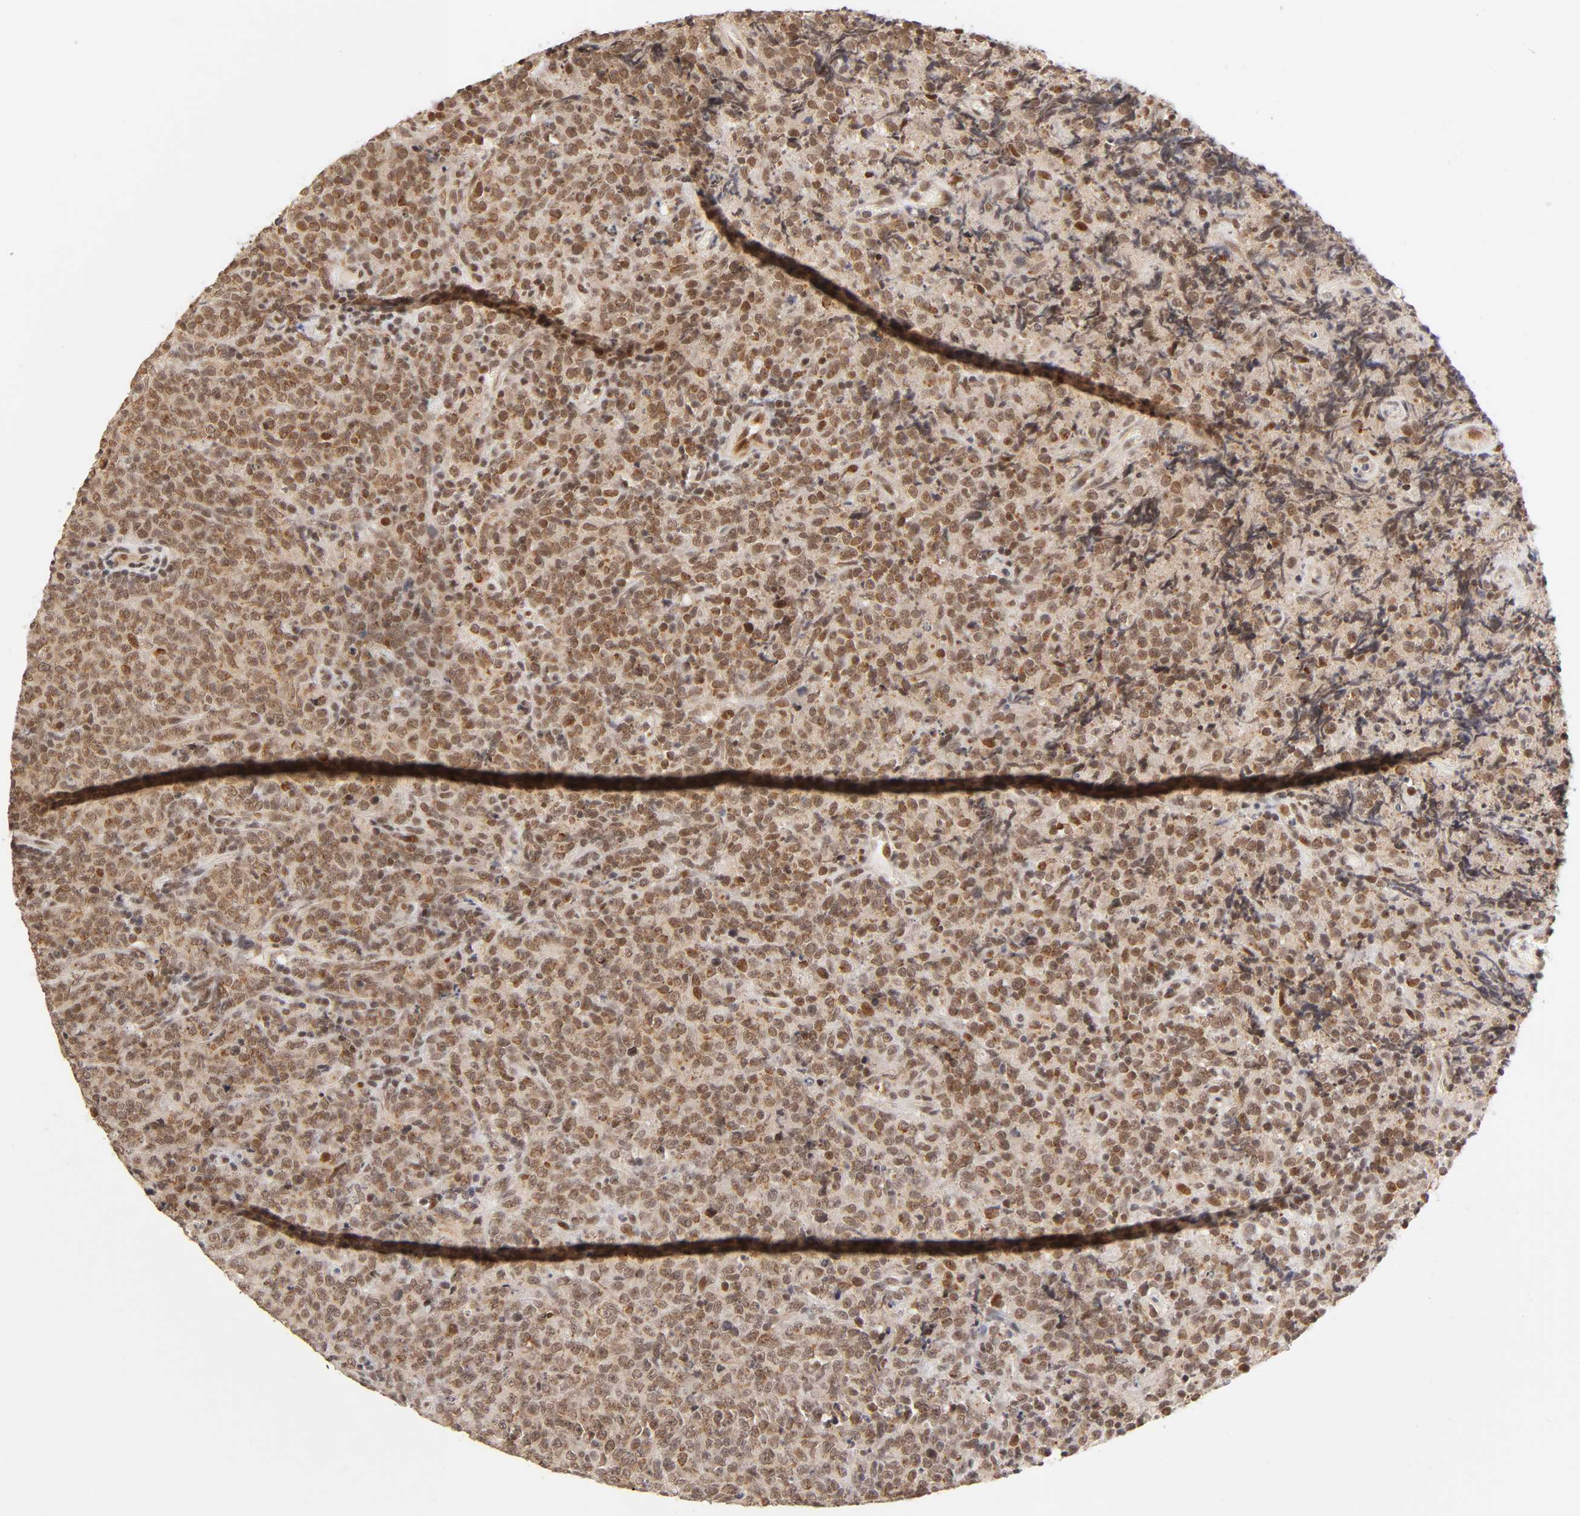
{"staining": {"intensity": "moderate", "quantity": ">75%", "location": "cytoplasmic/membranous,nuclear"}, "tissue": "lymphoma", "cell_type": "Tumor cells", "image_type": "cancer", "snomed": [{"axis": "morphology", "description": "Malignant lymphoma, non-Hodgkin's type, High grade"}, {"axis": "topography", "description": "Tonsil"}], "caption": "Immunohistochemical staining of high-grade malignant lymphoma, non-Hodgkin's type shows medium levels of moderate cytoplasmic/membranous and nuclear protein expression in approximately >75% of tumor cells.", "gene": "TAF10", "patient": {"sex": "female", "age": 36}}